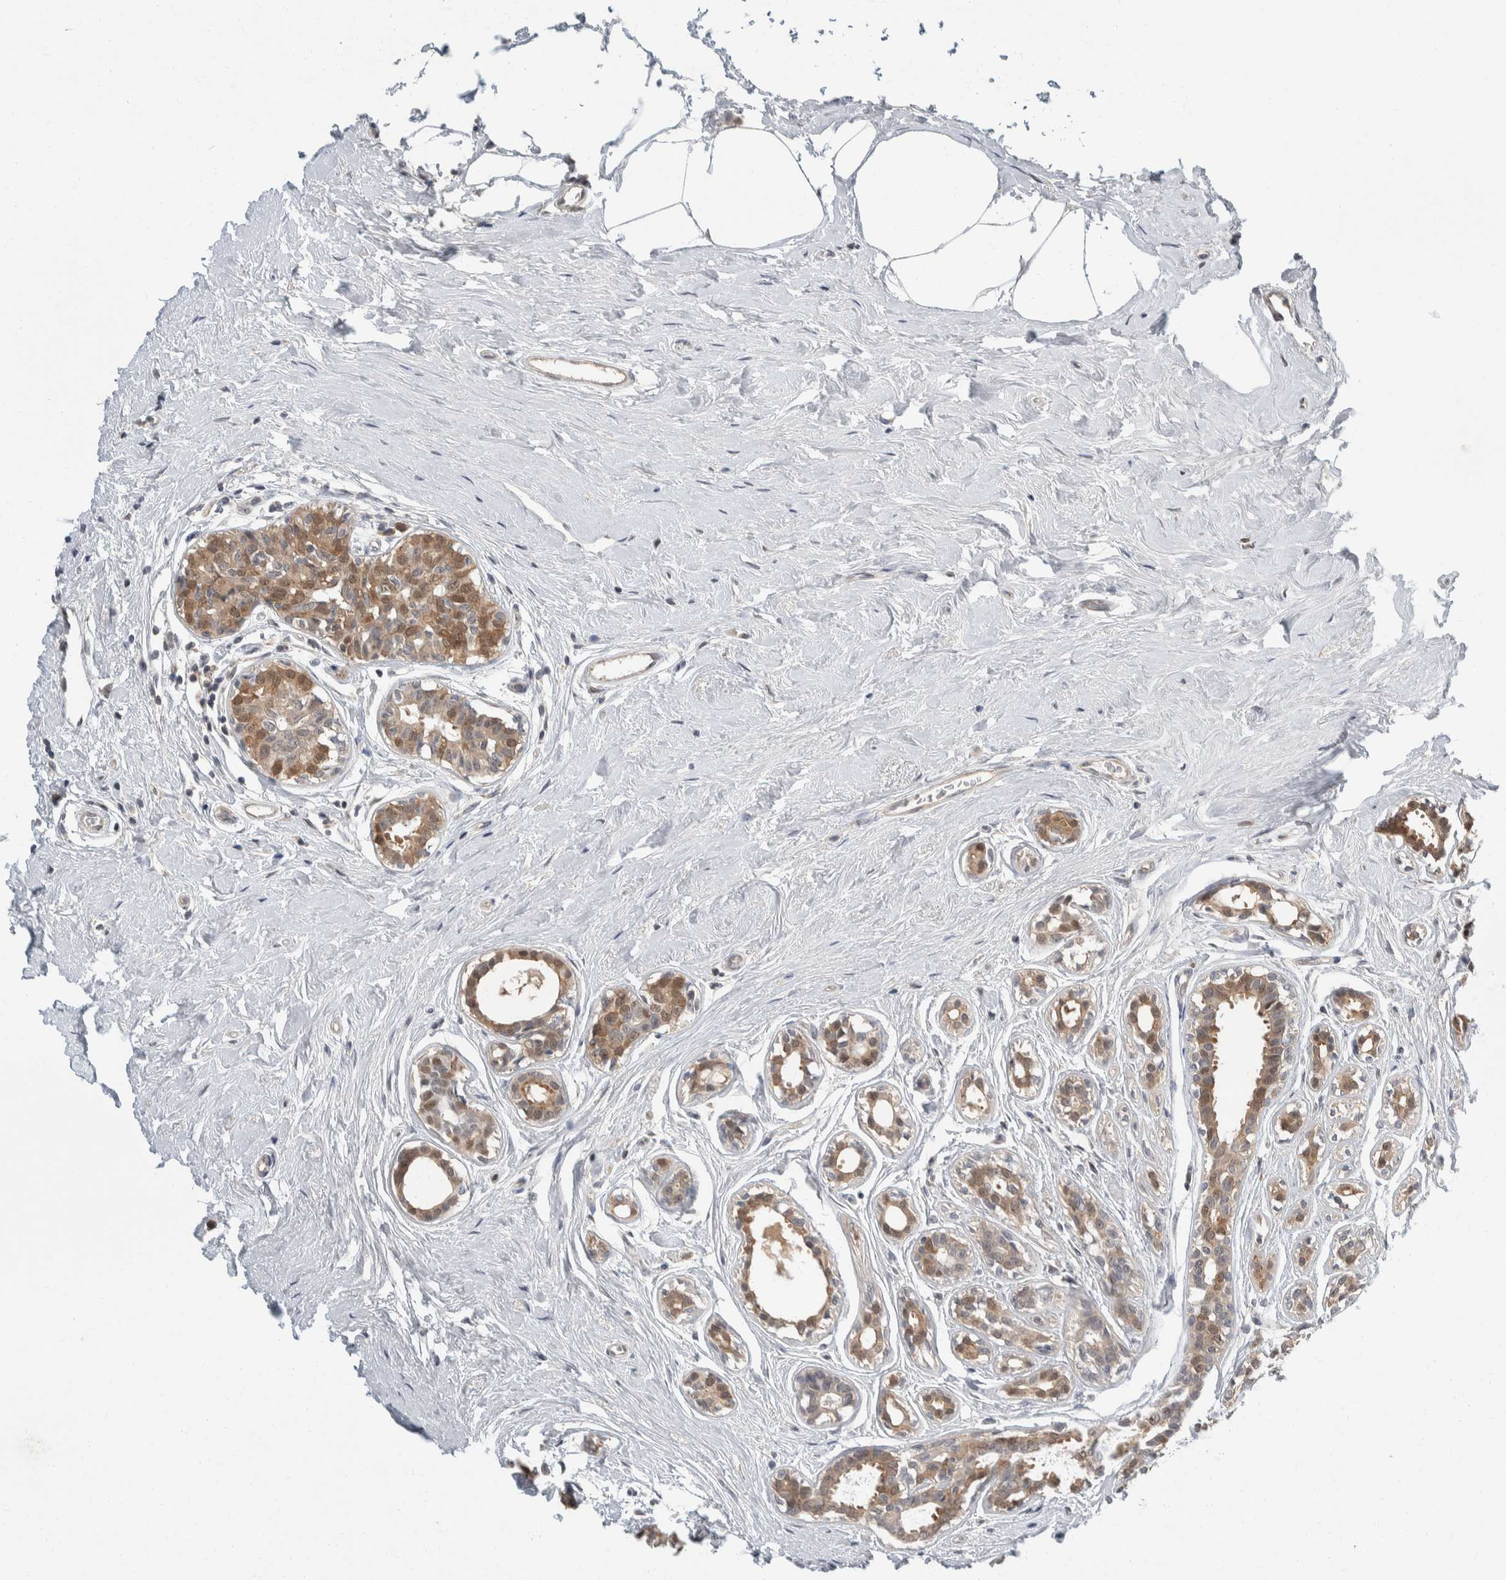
{"staining": {"intensity": "moderate", "quantity": ">75%", "location": "cytoplasmic/membranous"}, "tissue": "breast cancer", "cell_type": "Tumor cells", "image_type": "cancer", "snomed": [{"axis": "morphology", "description": "Duct carcinoma"}, {"axis": "topography", "description": "Breast"}], "caption": "The immunohistochemical stain highlights moderate cytoplasmic/membranous positivity in tumor cells of breast invasive ductal carcinoma tissue.", "gene": "SHPK", "patient": {"sex": "female", "age": 55}}